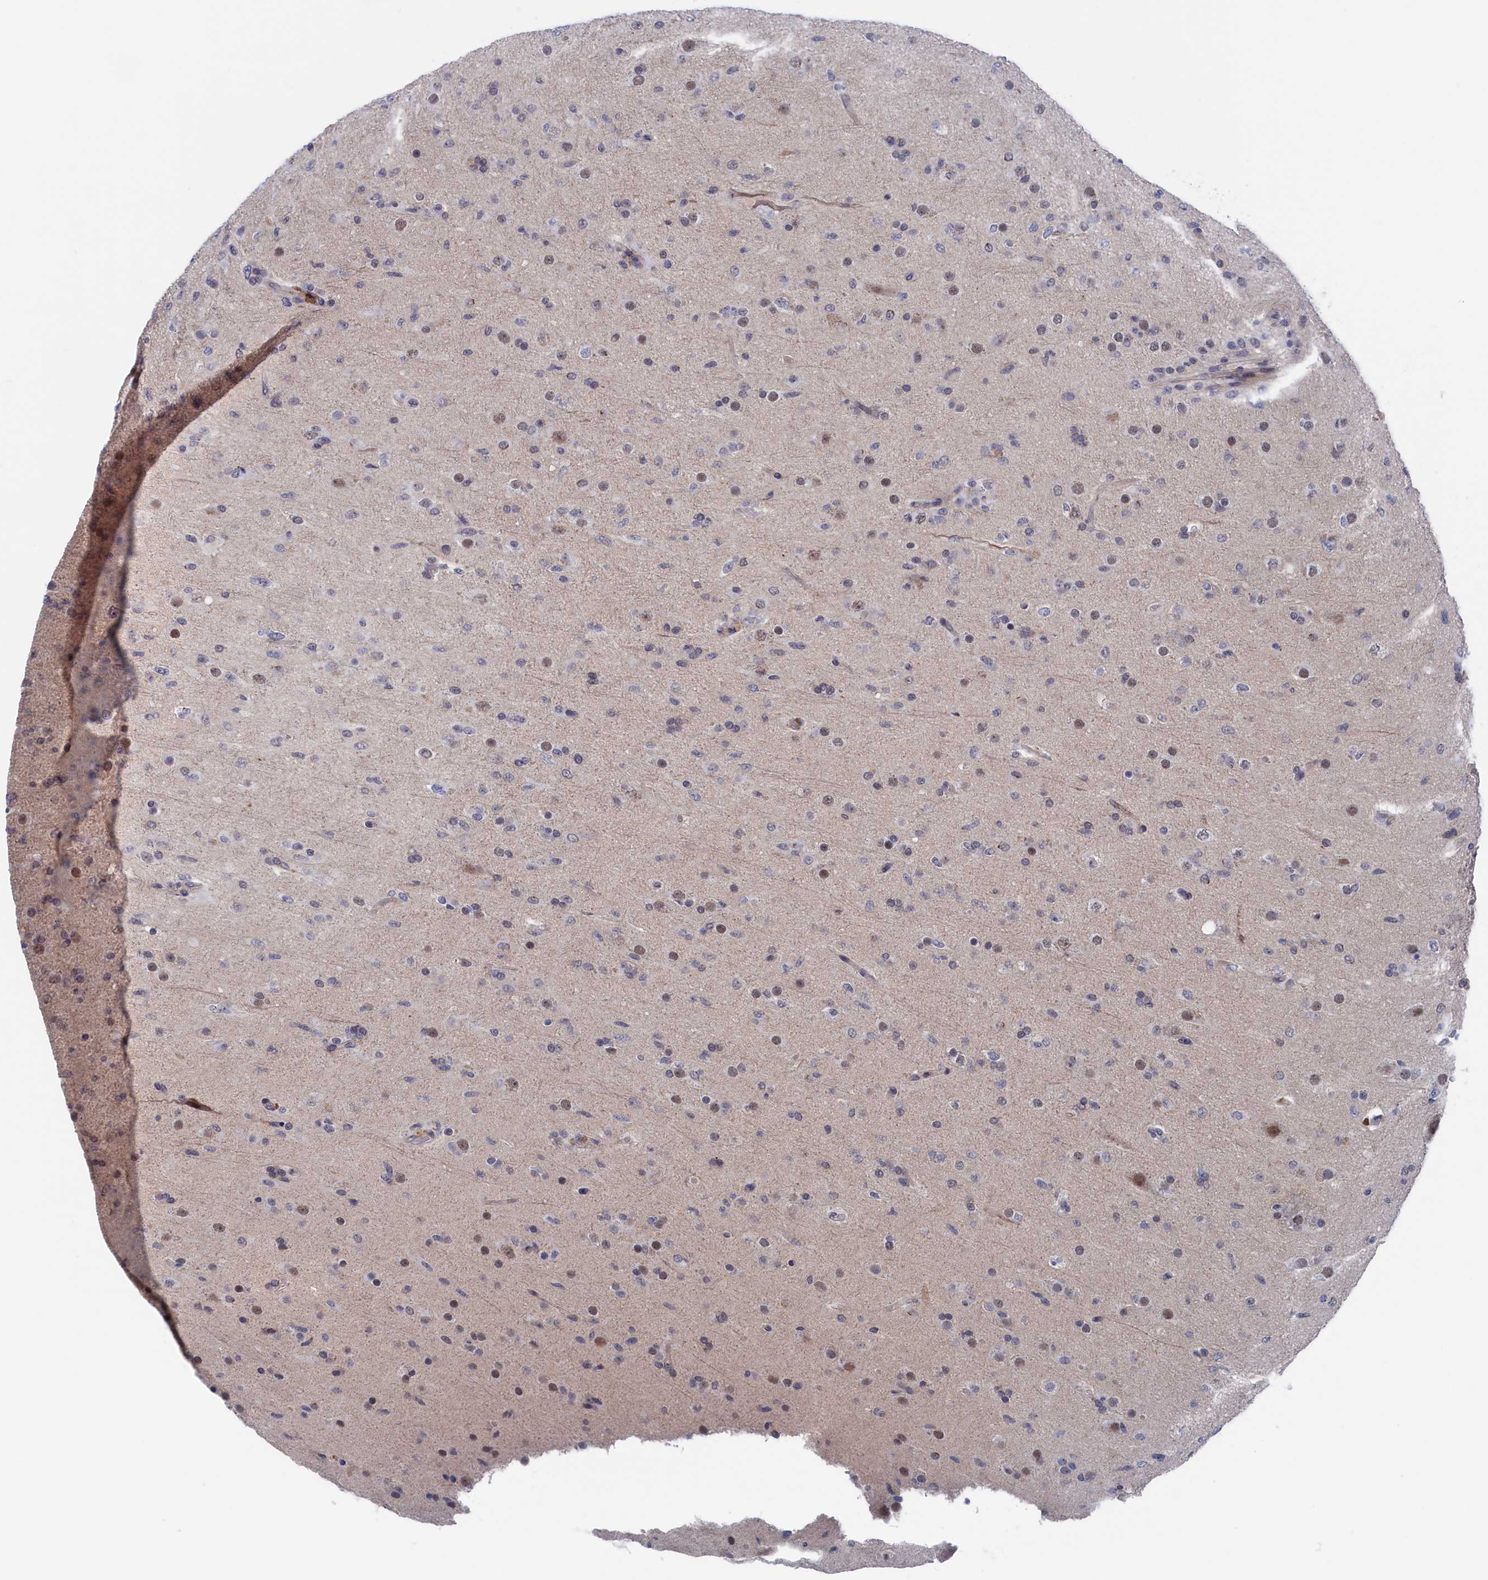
{"staining": {"intensity": "moderate", "quantity": "<25%", "location": "nuclear"}, "tissue": "glioma", "cell_type": "Tumor cells", "image_type": "cancer", "snomed": [{"axis": "morphology", "description": "Glioma, malignant, Low grade"}, {"axis": "topography", "description": "Brain"}], "caption": "The image reveals a brown stain indicating the presence of a protein in the nuclear of tumor cells in malignant low-grade glioma. Nuclei are stained in blue.", "gene": "MARCHF3", "patient": {"sex": "male", "age": 65}}